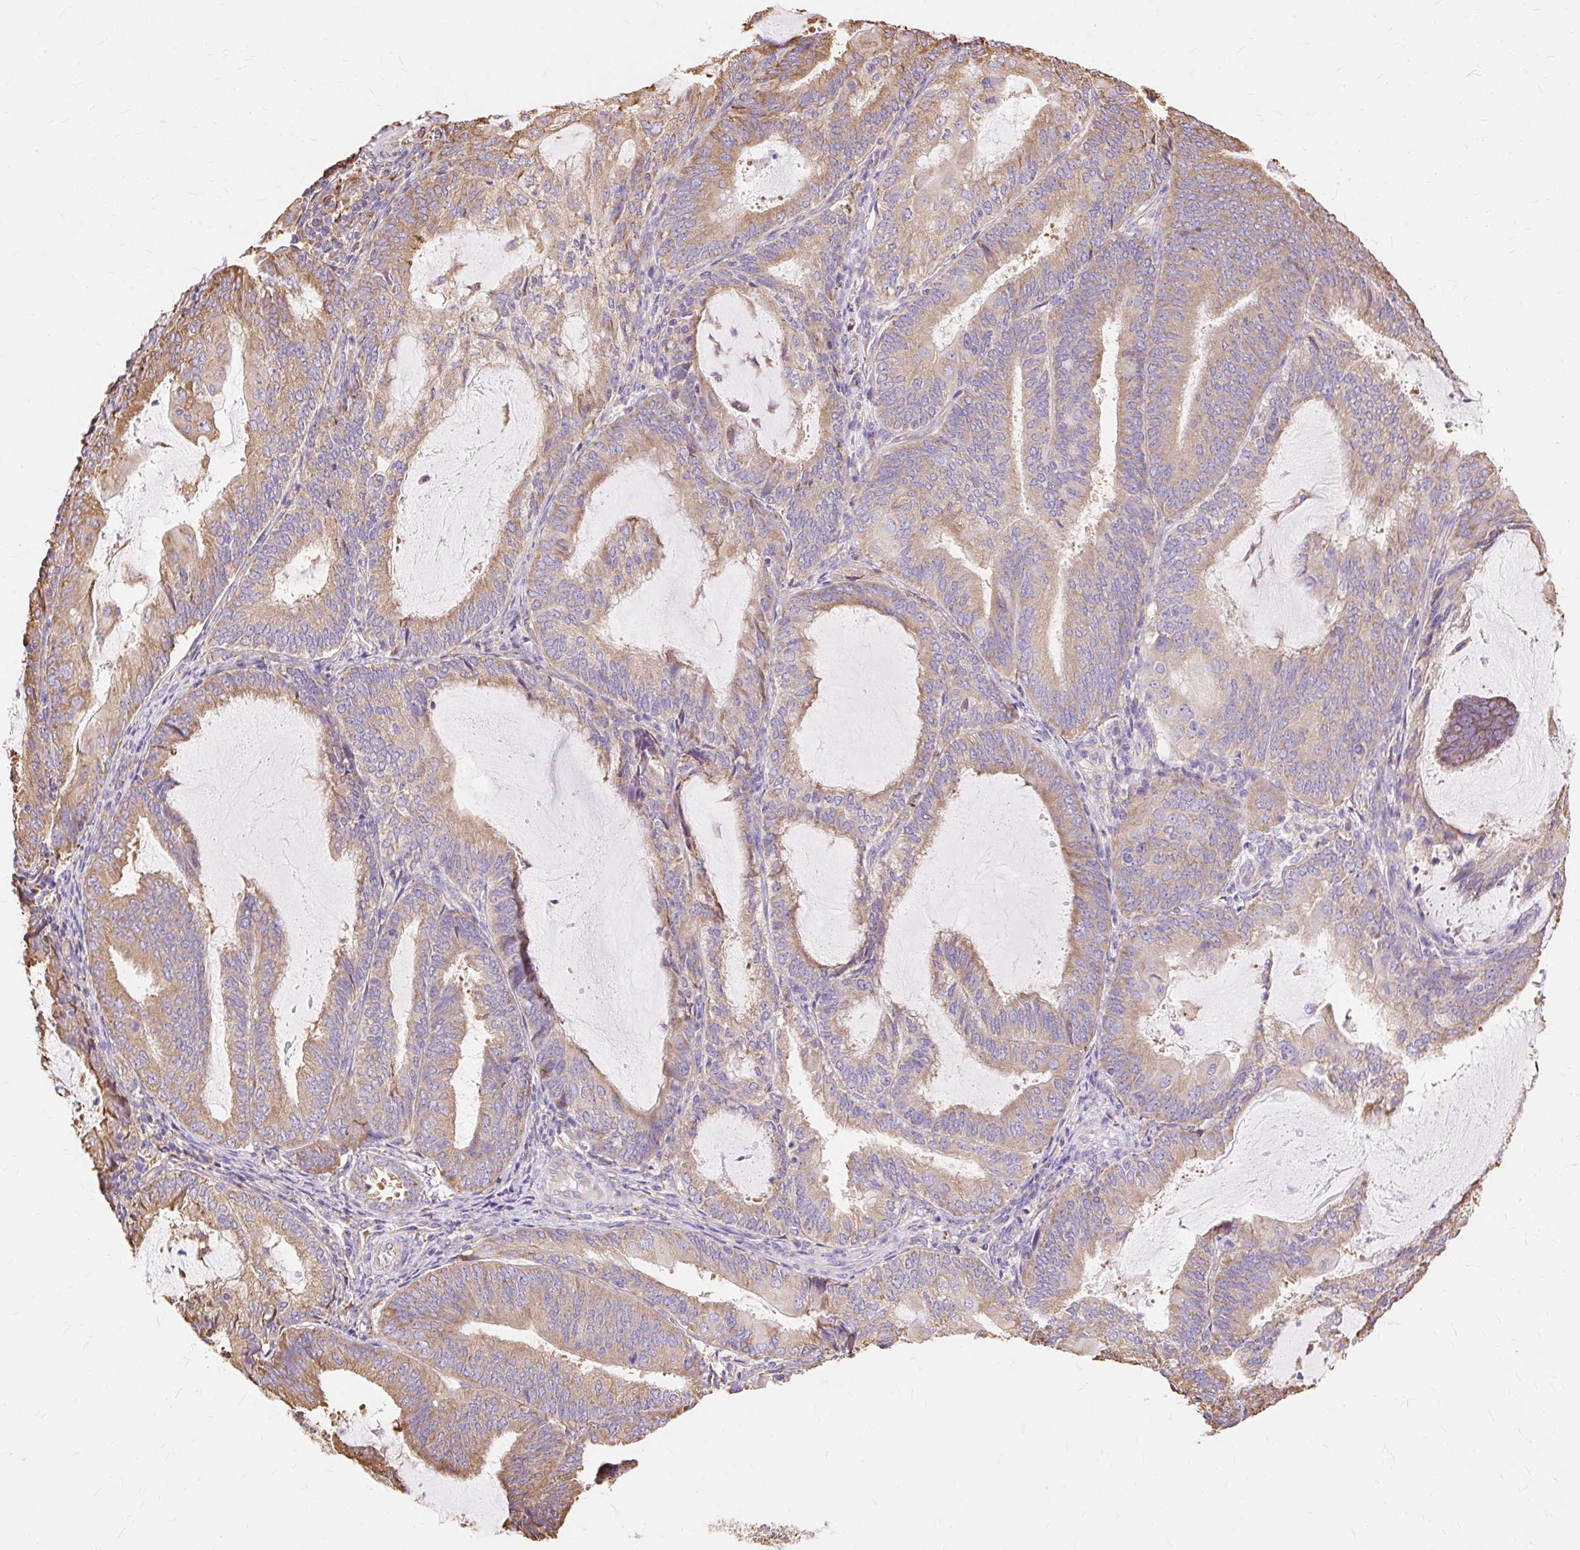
{"staining": {"intensity": "weak", "quantity": ">75%", "location": "cytoplasmic/membranous"}, "tissue": "endometrial cancer", "cell_type": "Tumor cells", "image_type": "cancer", "snomed": [{"axis": "morphology", "description": "Adenocarcinoma, NOS"}, {"axis": "topography", "description": "Endometrium"}], "caption": "This photomicrograph displays IHC staining of endometrial adenocarcinoma, with low weak cytoplasmic/membranous staining in approximately >75% of tumor cells.", "gene": "RPS17", "patient": {"sex": "female", "age": 81}}